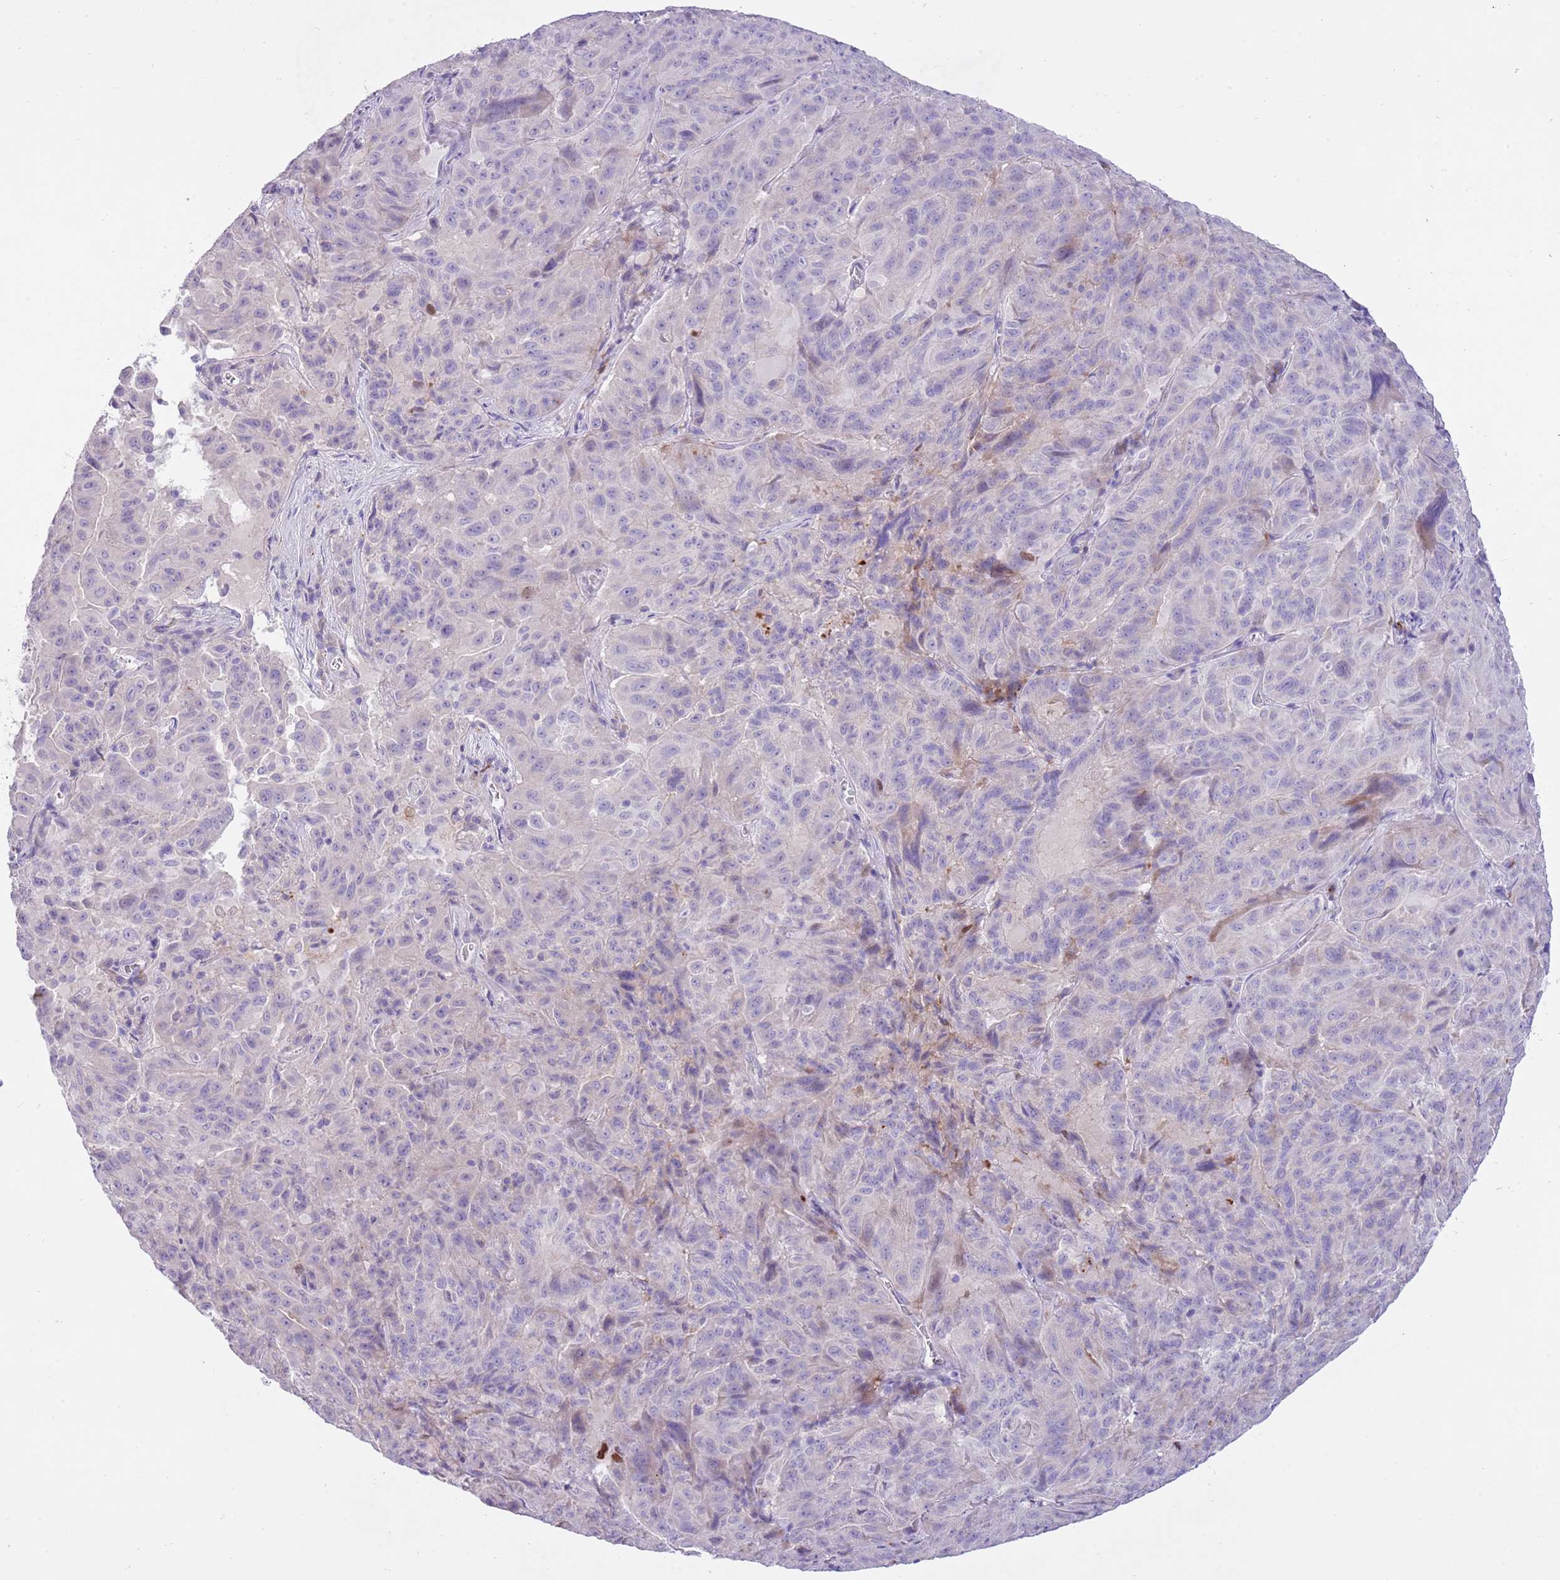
{"staining": {"intensity": "negative", "quantity": "none", "location": "none"}, "tissue": "pancreatic cancer", "cell_type": "Tumor cells", "image_type": "cancer", "snomed": [{"axis": "morphology", "description": "Adenocarcinoma, NOS"}, {"axis": "topography", "description": "Pancreas"}], "caption": "Protein analysis of pancreatic cancer (adenocarcinoma) demonstrates no significant positivity in tumor cells.", "gene": "CLEC2A", "patient": {"sex": "male", "age": 63}}